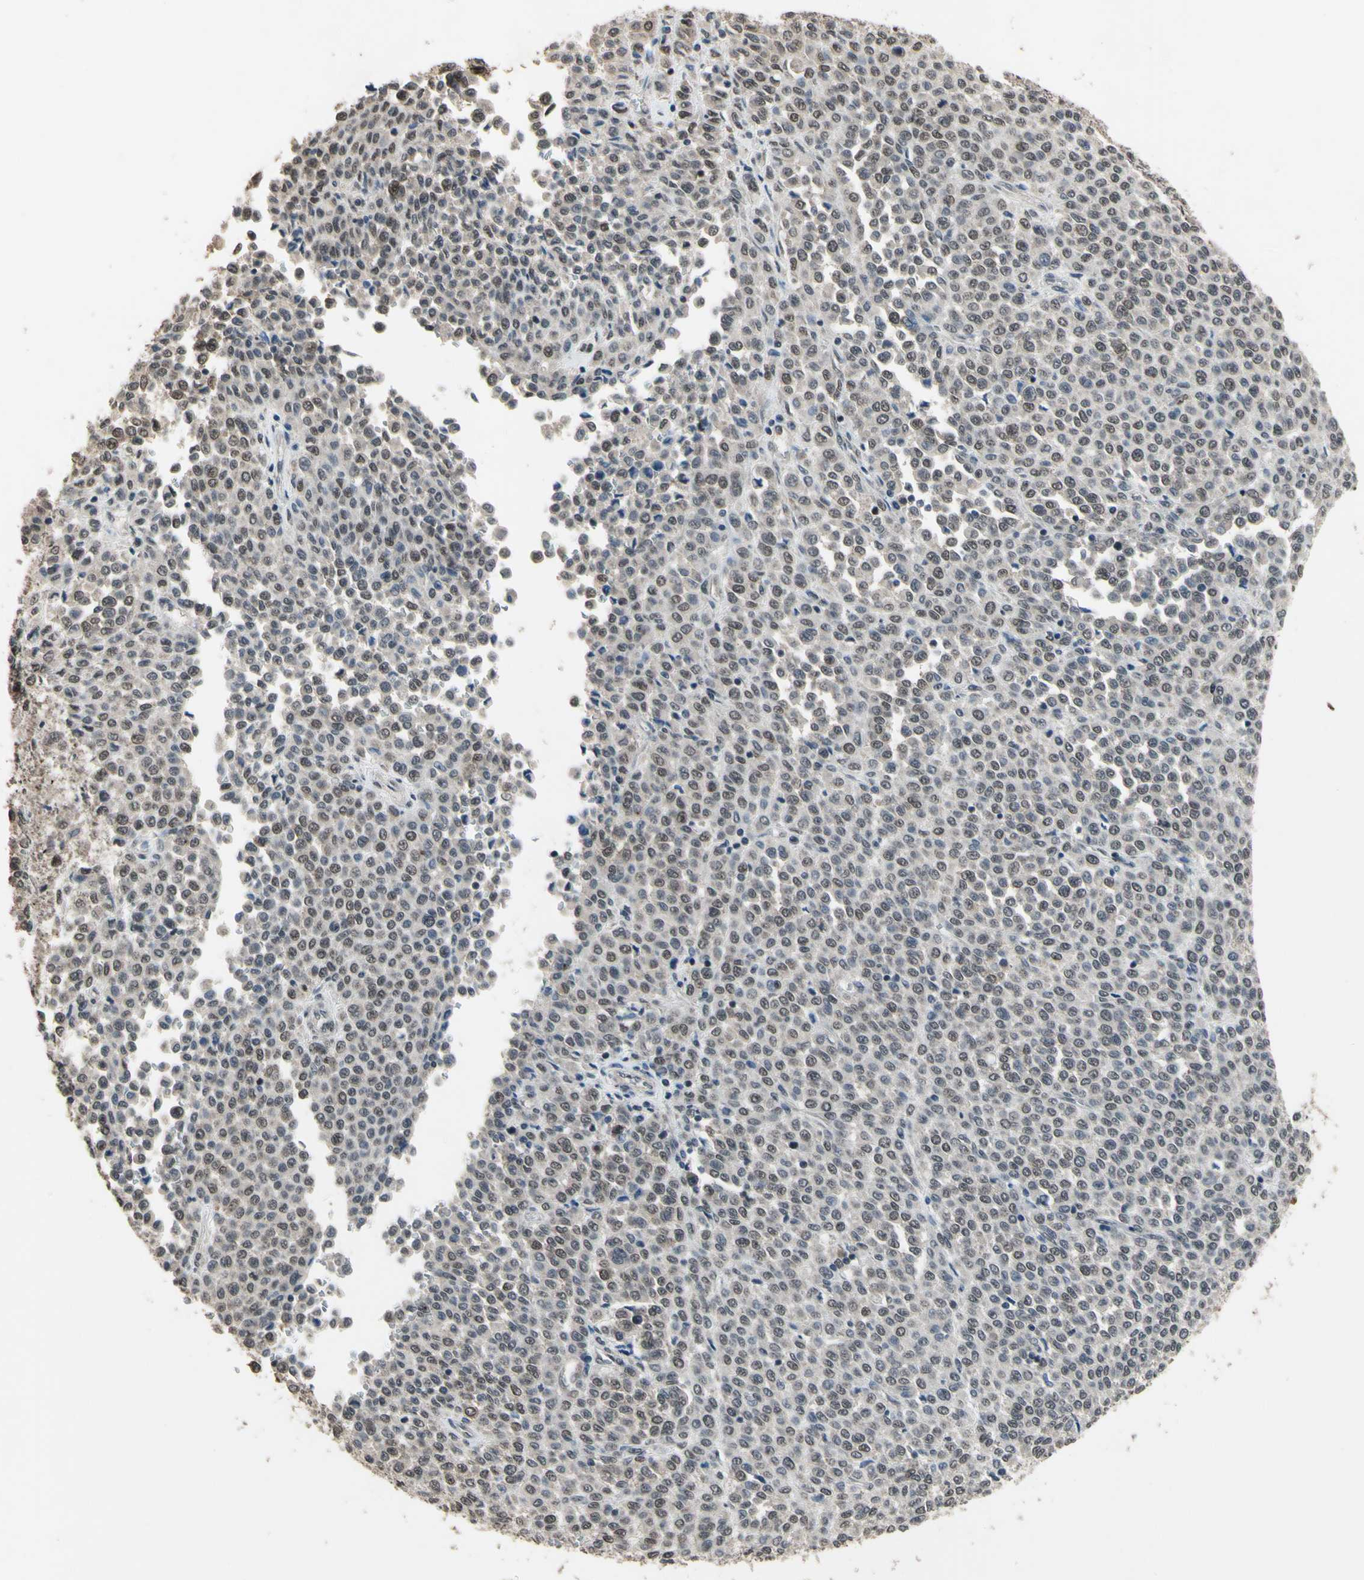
{"staining": {"intensity": "moderate", "quantity": ">75%", "location": "nuclear"}, "tissue": "melanoma", "cell_type": "Tumor cells", "image_type": "cancer", "snomed": [{"axis": "morphology", "description": "Malignant melanoma, Metastatic site"}, {"axis": "topography", "description": "Pancreas"}], "caption": "The histopathology image shows staining of malignant melanoma (metastatic site), revealing moderate nuclear protein expression (brown color) within tumor cells.", "gene": "ZNF174", "patient": {"sex": "female", "age": 30}}